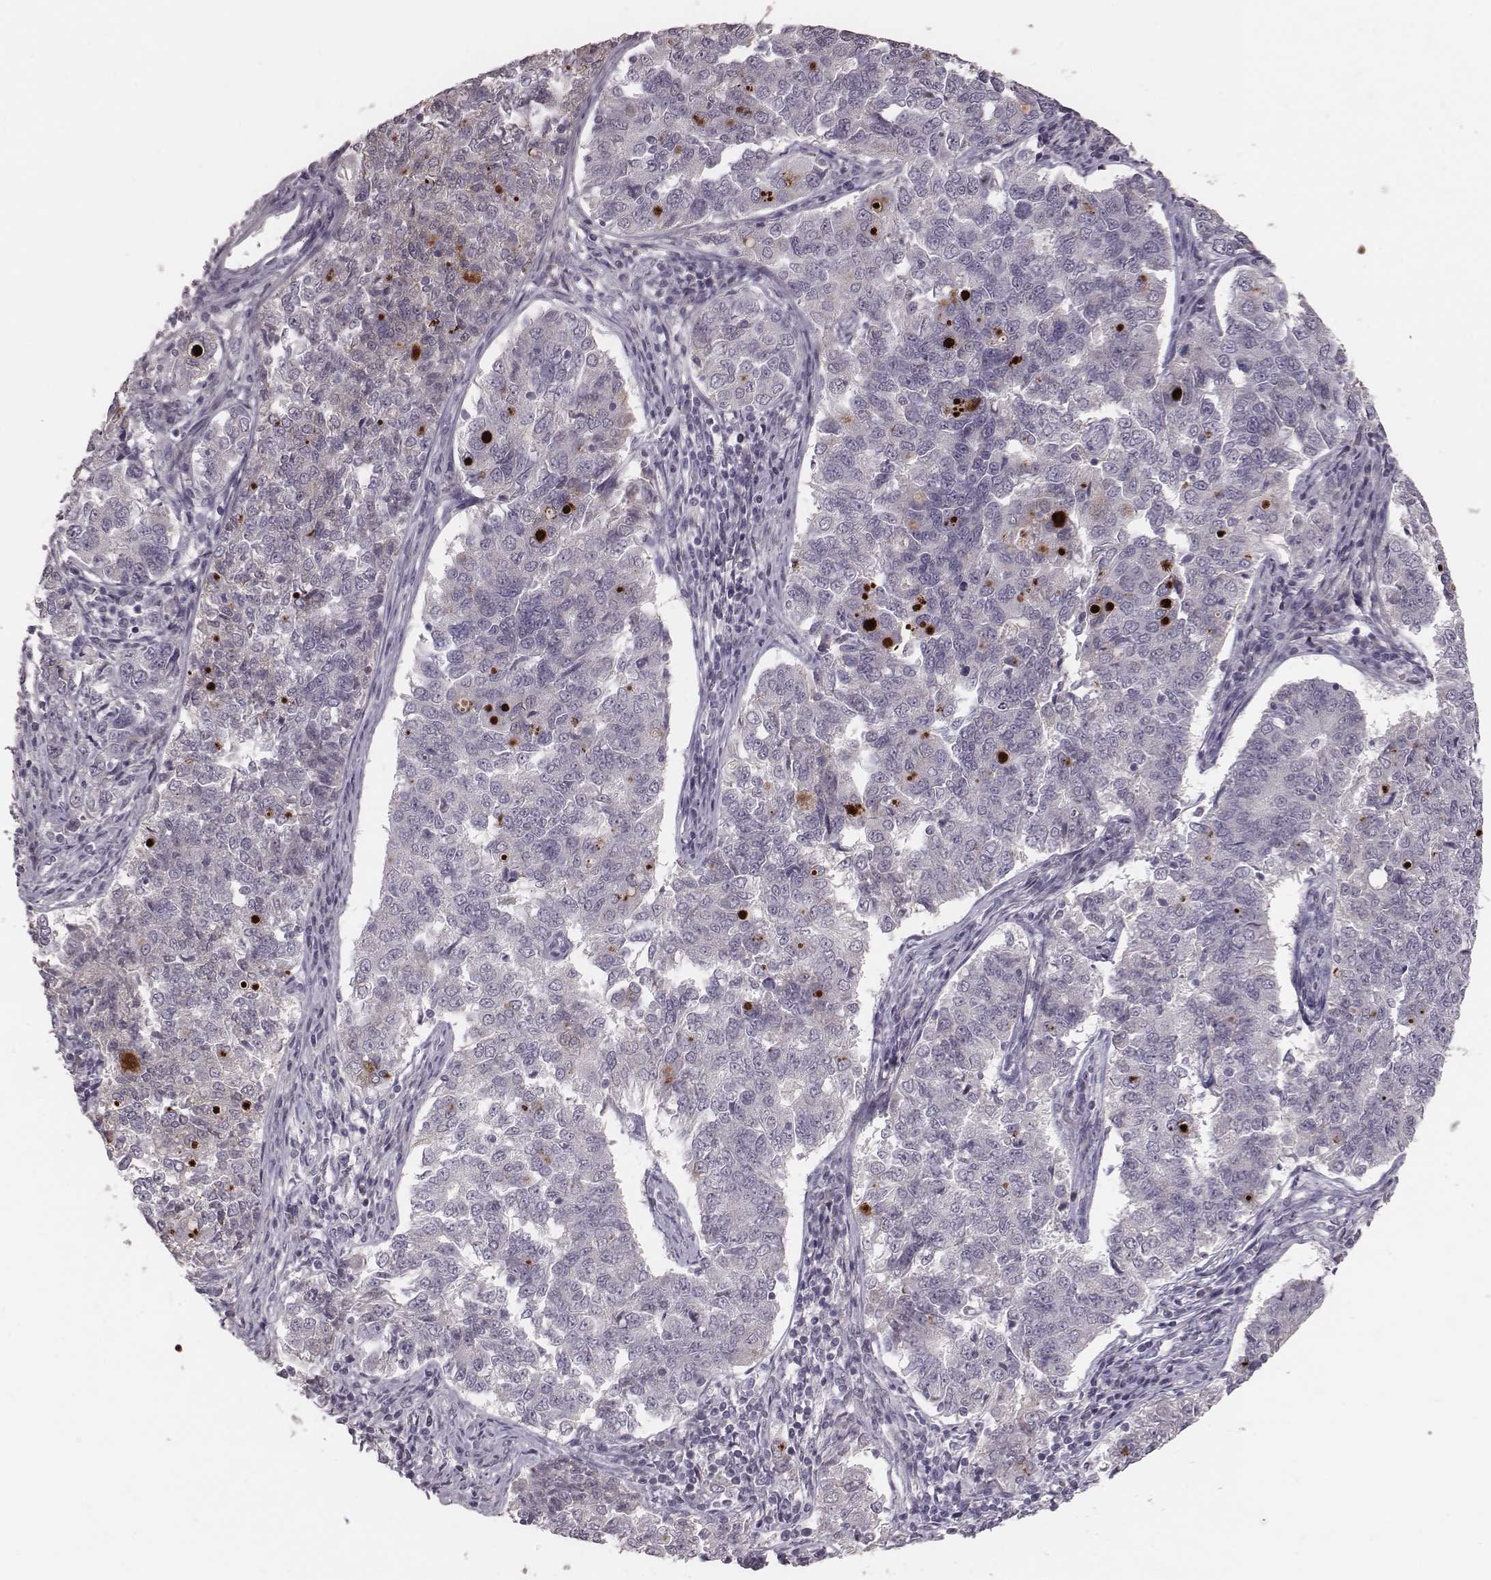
{"staining": {"intensity": "negative", "quantity": "none", "location": "none"}, "tissue": "endometrial cancer", "cell_type": "Tumor cells", "image_type": "cancer", "snomed": [{"axis": "morphology", "description": "Adenocarcinoma, NOS"}, {"axis": "topography", "description": "Endometrium"}], "caption": "Endometrial cancer (adenocarcinoma) was stained to show a protein in brown. There is no significant positivity in tumor cells.", "gene": "CFTR", "patient": {"sex": "female", "age": 43}}